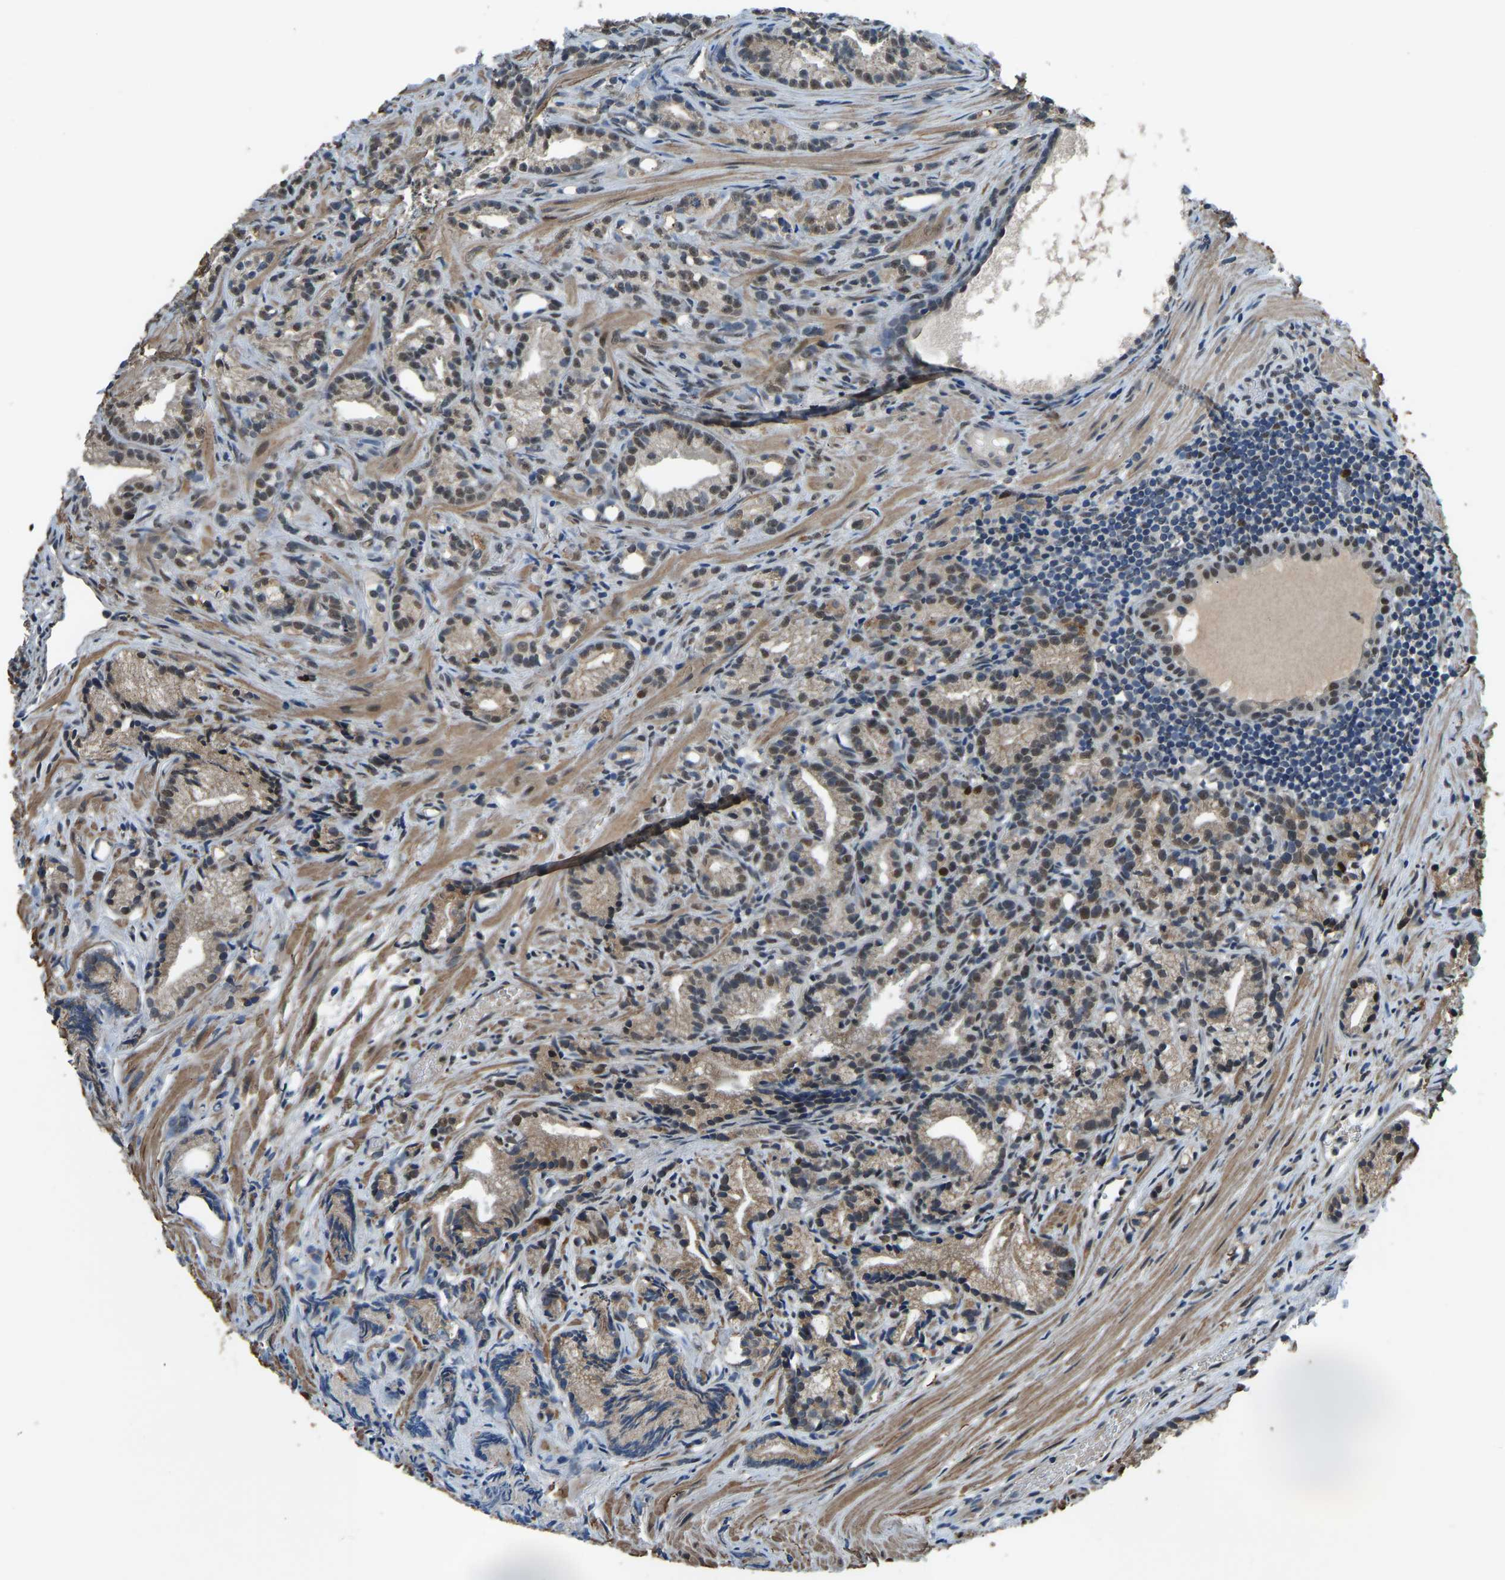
{"staining": {"intensity": "weak", "quantity": "25%-75%", "location": "cytoplasmic/membranous,nuclear"}, "tissue": "prostate cancer", "cell_type": "Tumor cells", "image_type": "cancer", "snomed": [{"axis": "morphology", "description": "Adenocarcinoma, Low grade"}, {"axis": "topography", "description": "Prostate"}], "caption": "High-magnification brightfield microscopy of prostate cancer stained with DAB (brown) and counterstained with hematoxylin (blue). tumor cells exhibit weak cytoplasmic/membranous and nuclear expression is identified in approximately25%-75% of cells.", "gene": "FOS", "patient": {"sex": "male", "age": 89}}